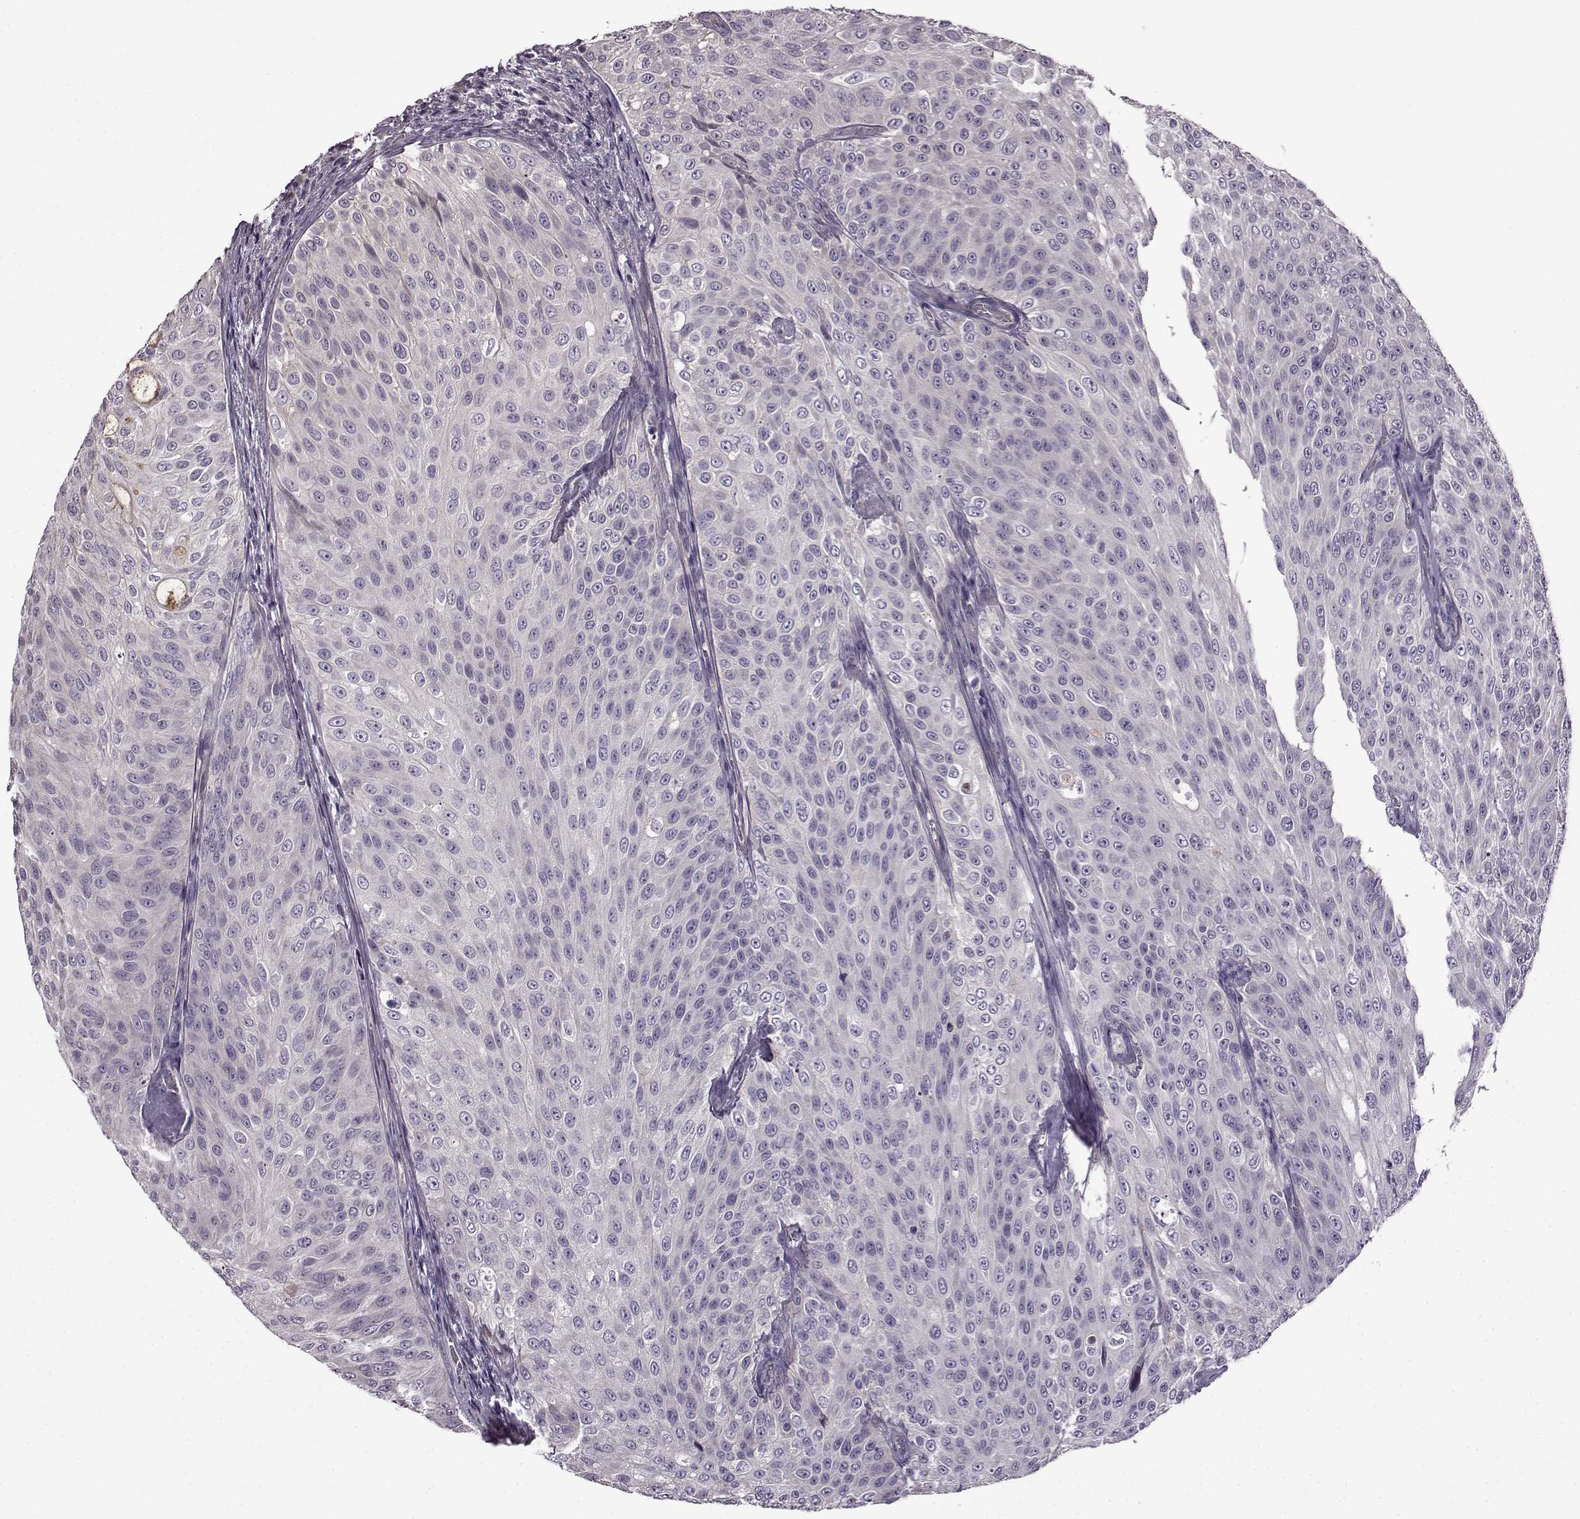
{"staining": {"intensity": "negative", "quantity": "none", "location": "none"}, "tissue": "urothelial cancer", "cell_type": "Tumor cells", "image_type": "cancer", "snomed": [{"axis": "morphology", "description": "Urothelial carcinoma, Low grade"}, {"axis": "topography", "description": "Ureter, NOS"}, {"axis": "topography", "description": "Urinary bladder"}], "caption": "An IHC micrograph of urothelial carcinoma (low-grade) is shown. There is no staining in tumor cells of urothelial carcinoma (low-grade).", "gene": "EDDM3B", "patient": {"sex": "male", "age": 78}}